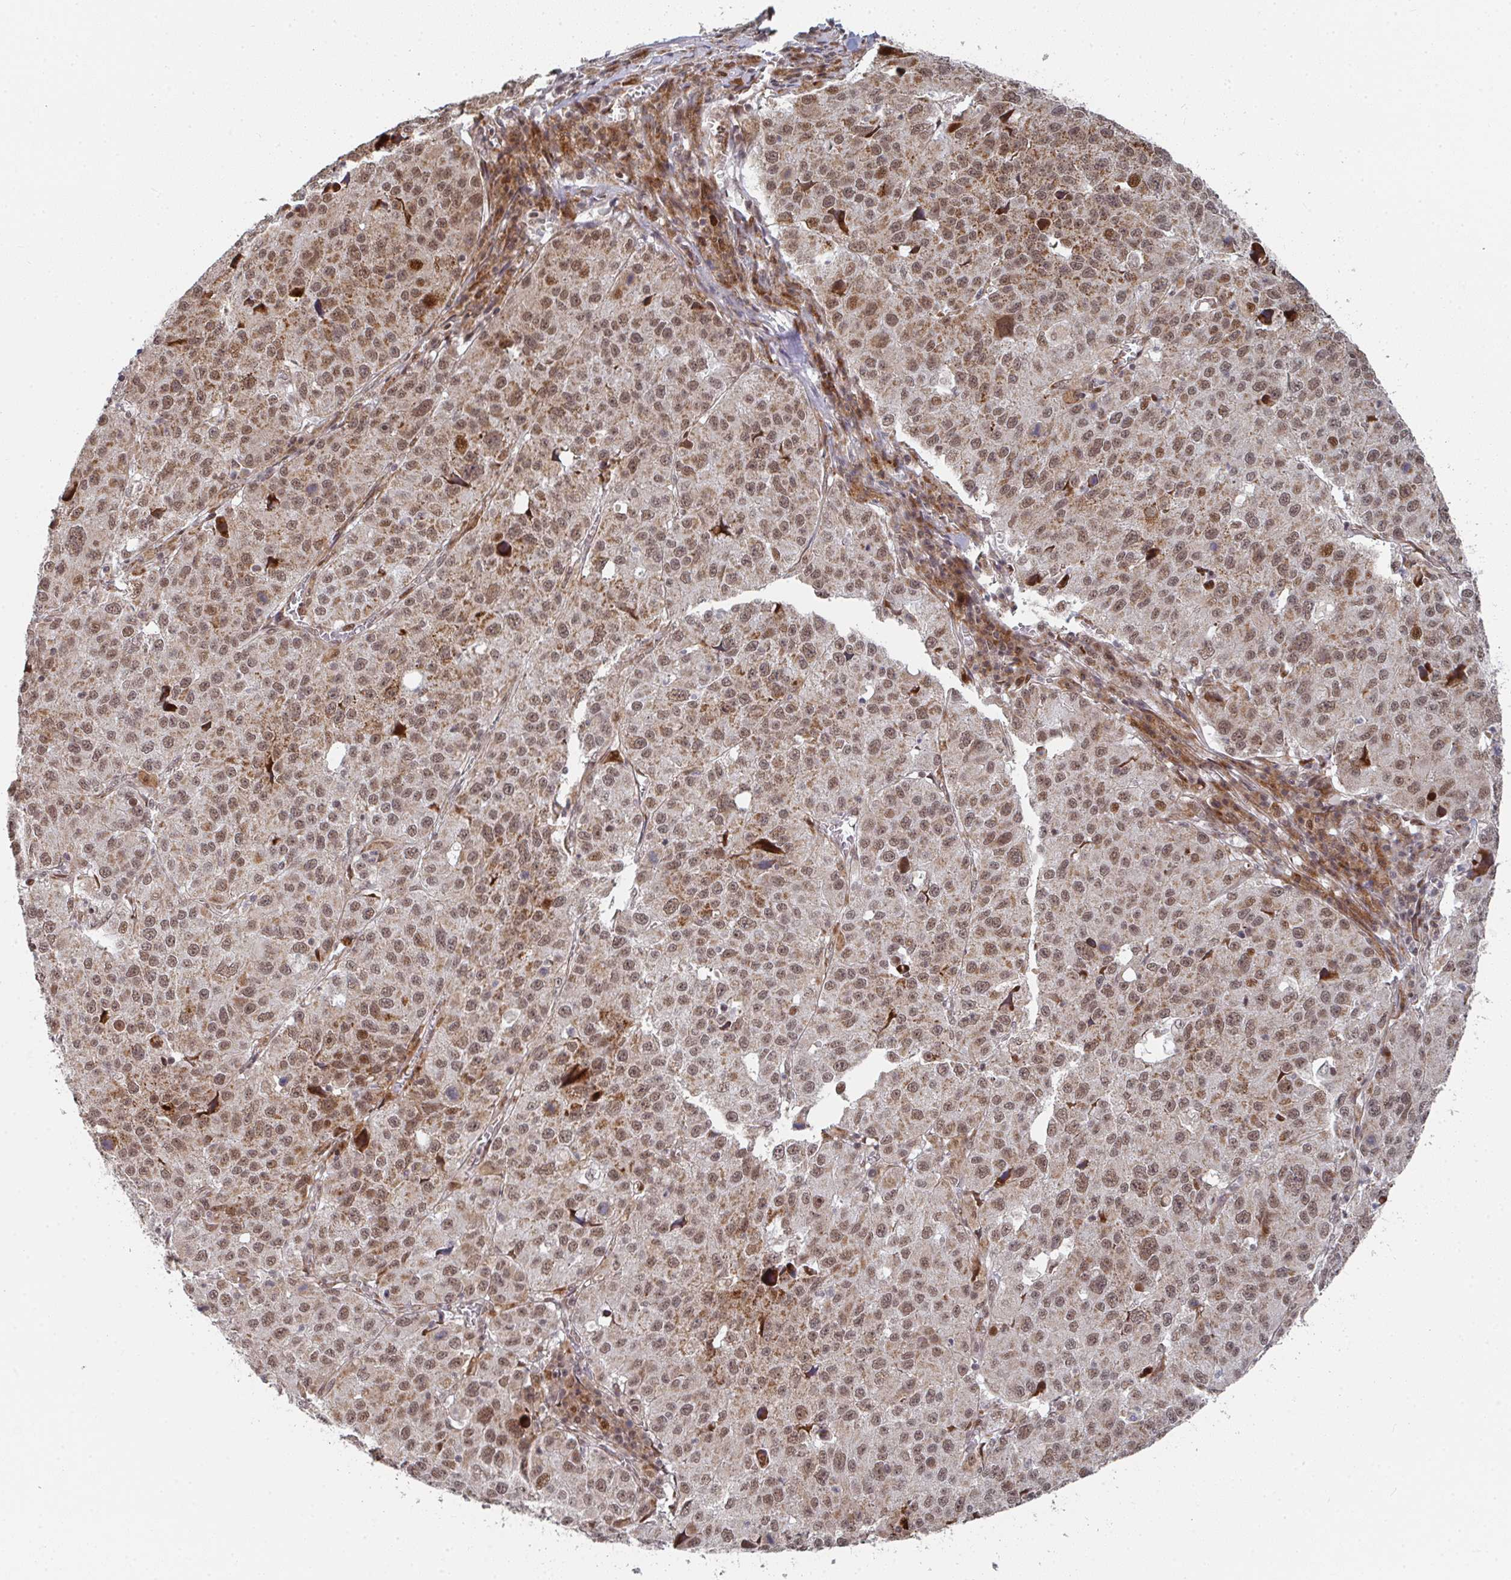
{"staining": {"intensity": "moderate", "quantity": ">75%", "location": "cytoplasmic/membranous,nuclear"}, "tissue": "stomach cancer", "cell_type": "Tumor cells", "image_type": "cancer", "snomed": [{"axis": "morphology", "description": "Adenocarcinoma, NOS"}, {"axis": "topography", "description": "Stomach"}], "caption": "A histopathology image of human stomach cancer stained for a protein demonstrates moderate cytoplasmic/membranous and nuclear brown staining in tumor cells.", "gene": "RBBP5", "patient": {"sex": "male", "age": 71}}